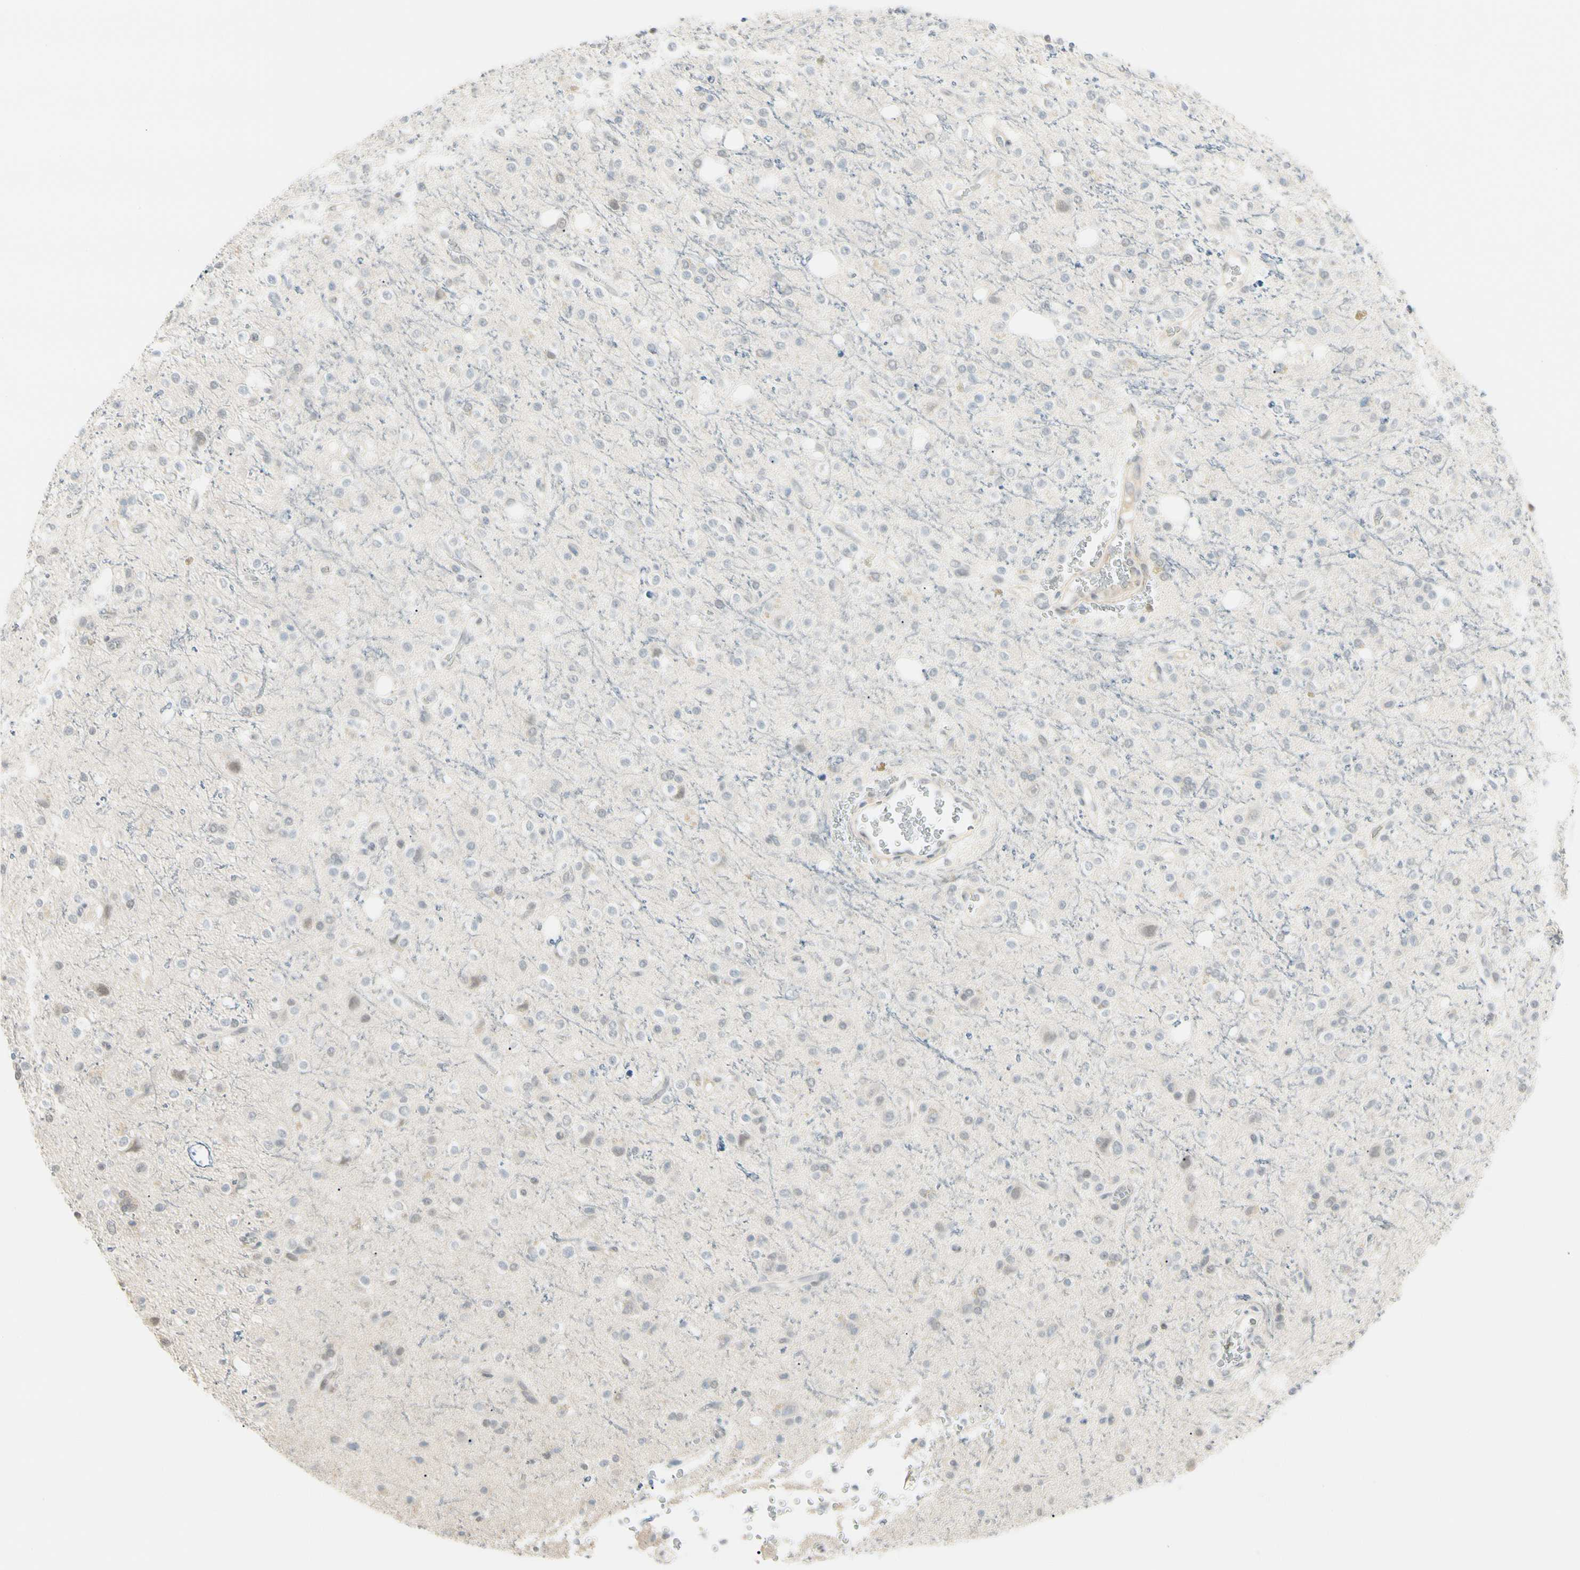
{"staining": {"intensity": "negative", "quantity": "none", "location": "none"}, "tissue": "glioma", "cell_type": "Tumor cells", "image_type": "cancer", "snomed": [{"axis": "morphology", "description": "Glioma, malignant, High grade"}, {"axis": "topography", "description": "Brain"}], "caption": "Malignant glioma (high-grade) stained for a protein using immunohistochemistry displays no staining tumor cells.", "gene": "ASPN", "patient": {"sex": "male", "age": 47}}